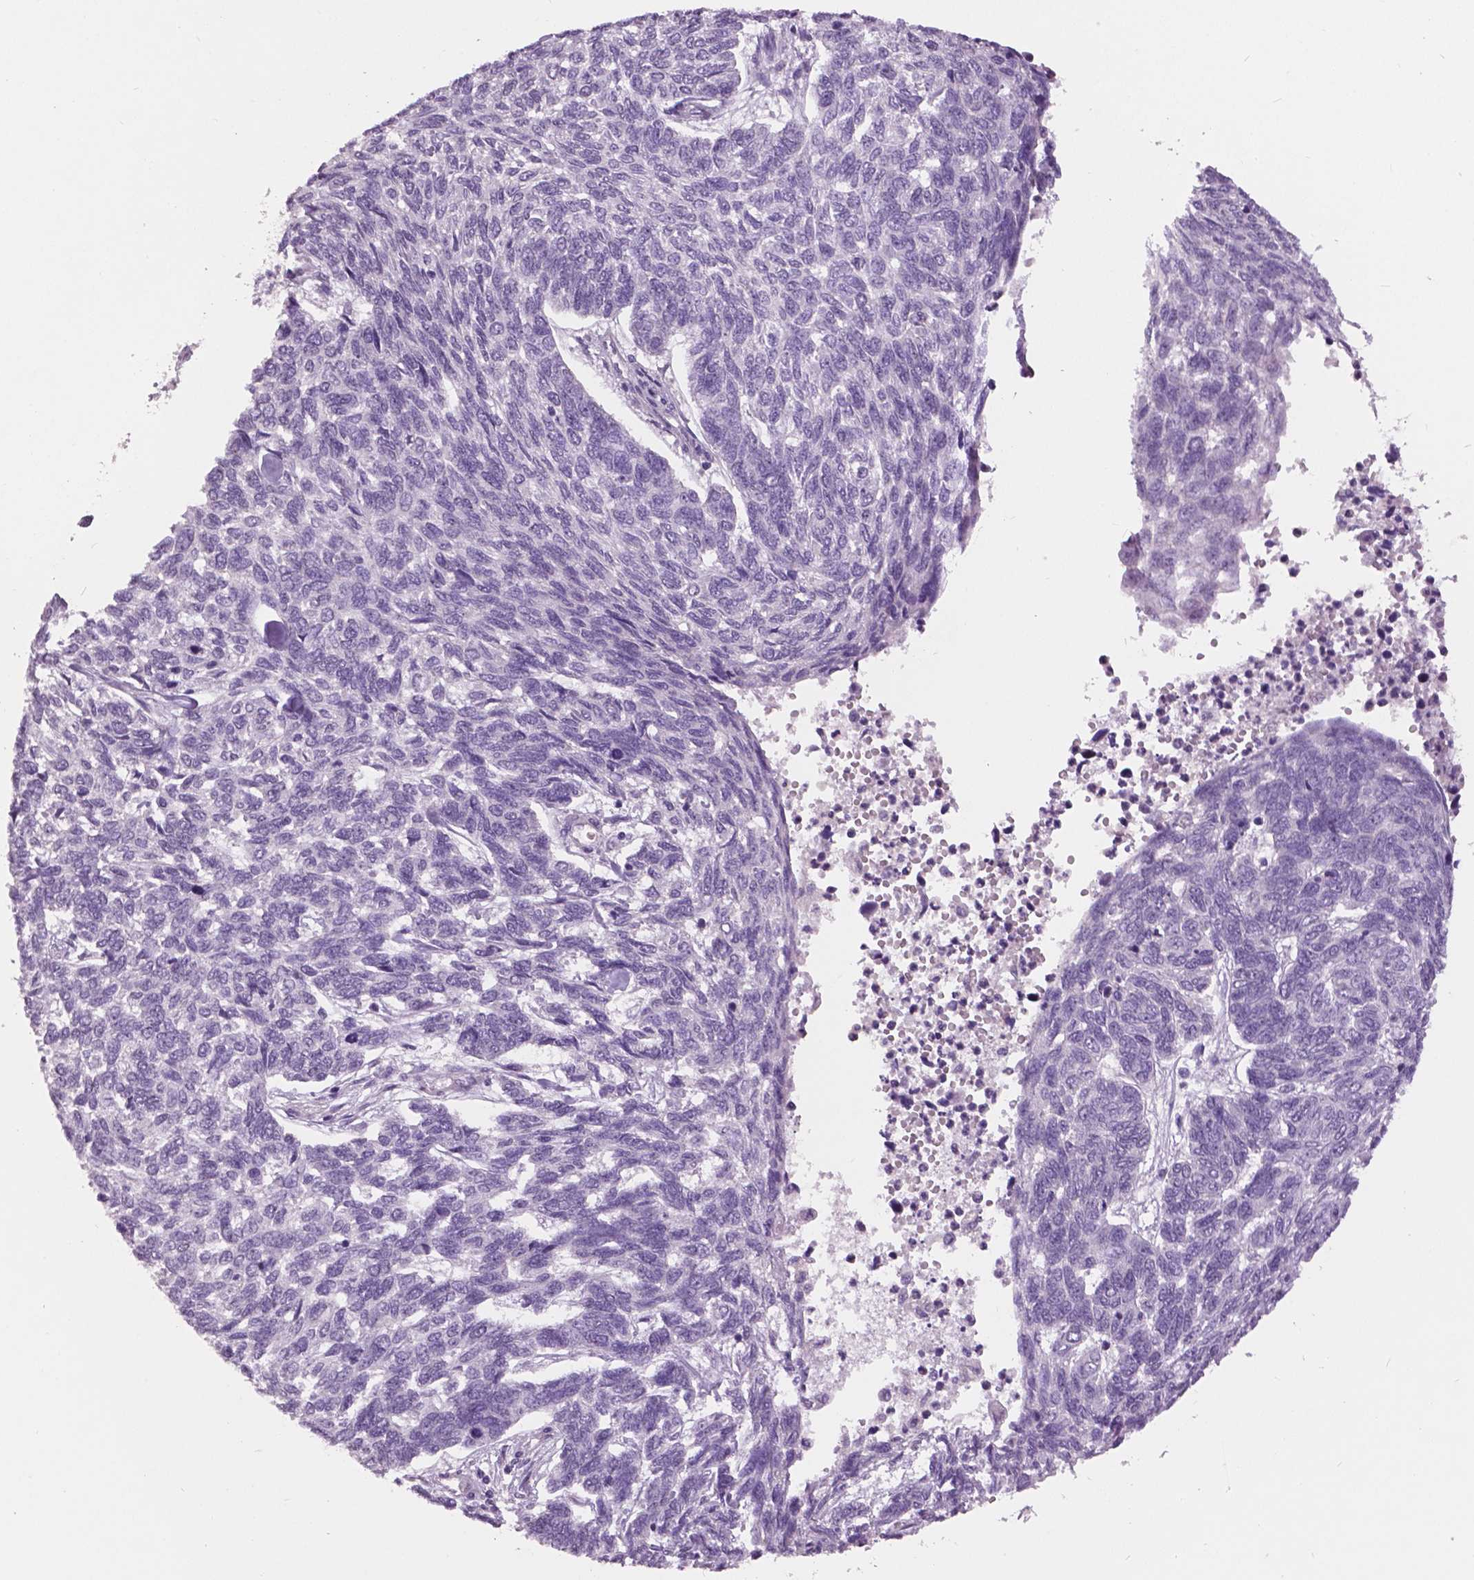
{"staining": {"intensity": "negative", "quantity": "none", "location": "none"}, "tissue": "skin cancer", "cell_type": "Tumor cells", "image_type": "cancer", "snomed": [{"axis": "morphology", "description": "Basal cell carcinoma"}, {"axis": "topography", "description": "Skin"}], "caption": "There is no significant positivity in tumor cells of skin cancer. (Brightfield microscopy of DAB (3,3'-diaminobenzidine) immunohistochemistry at high magnification).", "gene": "GRIN2A", "patient": {"sex": "female", "age": 65}}